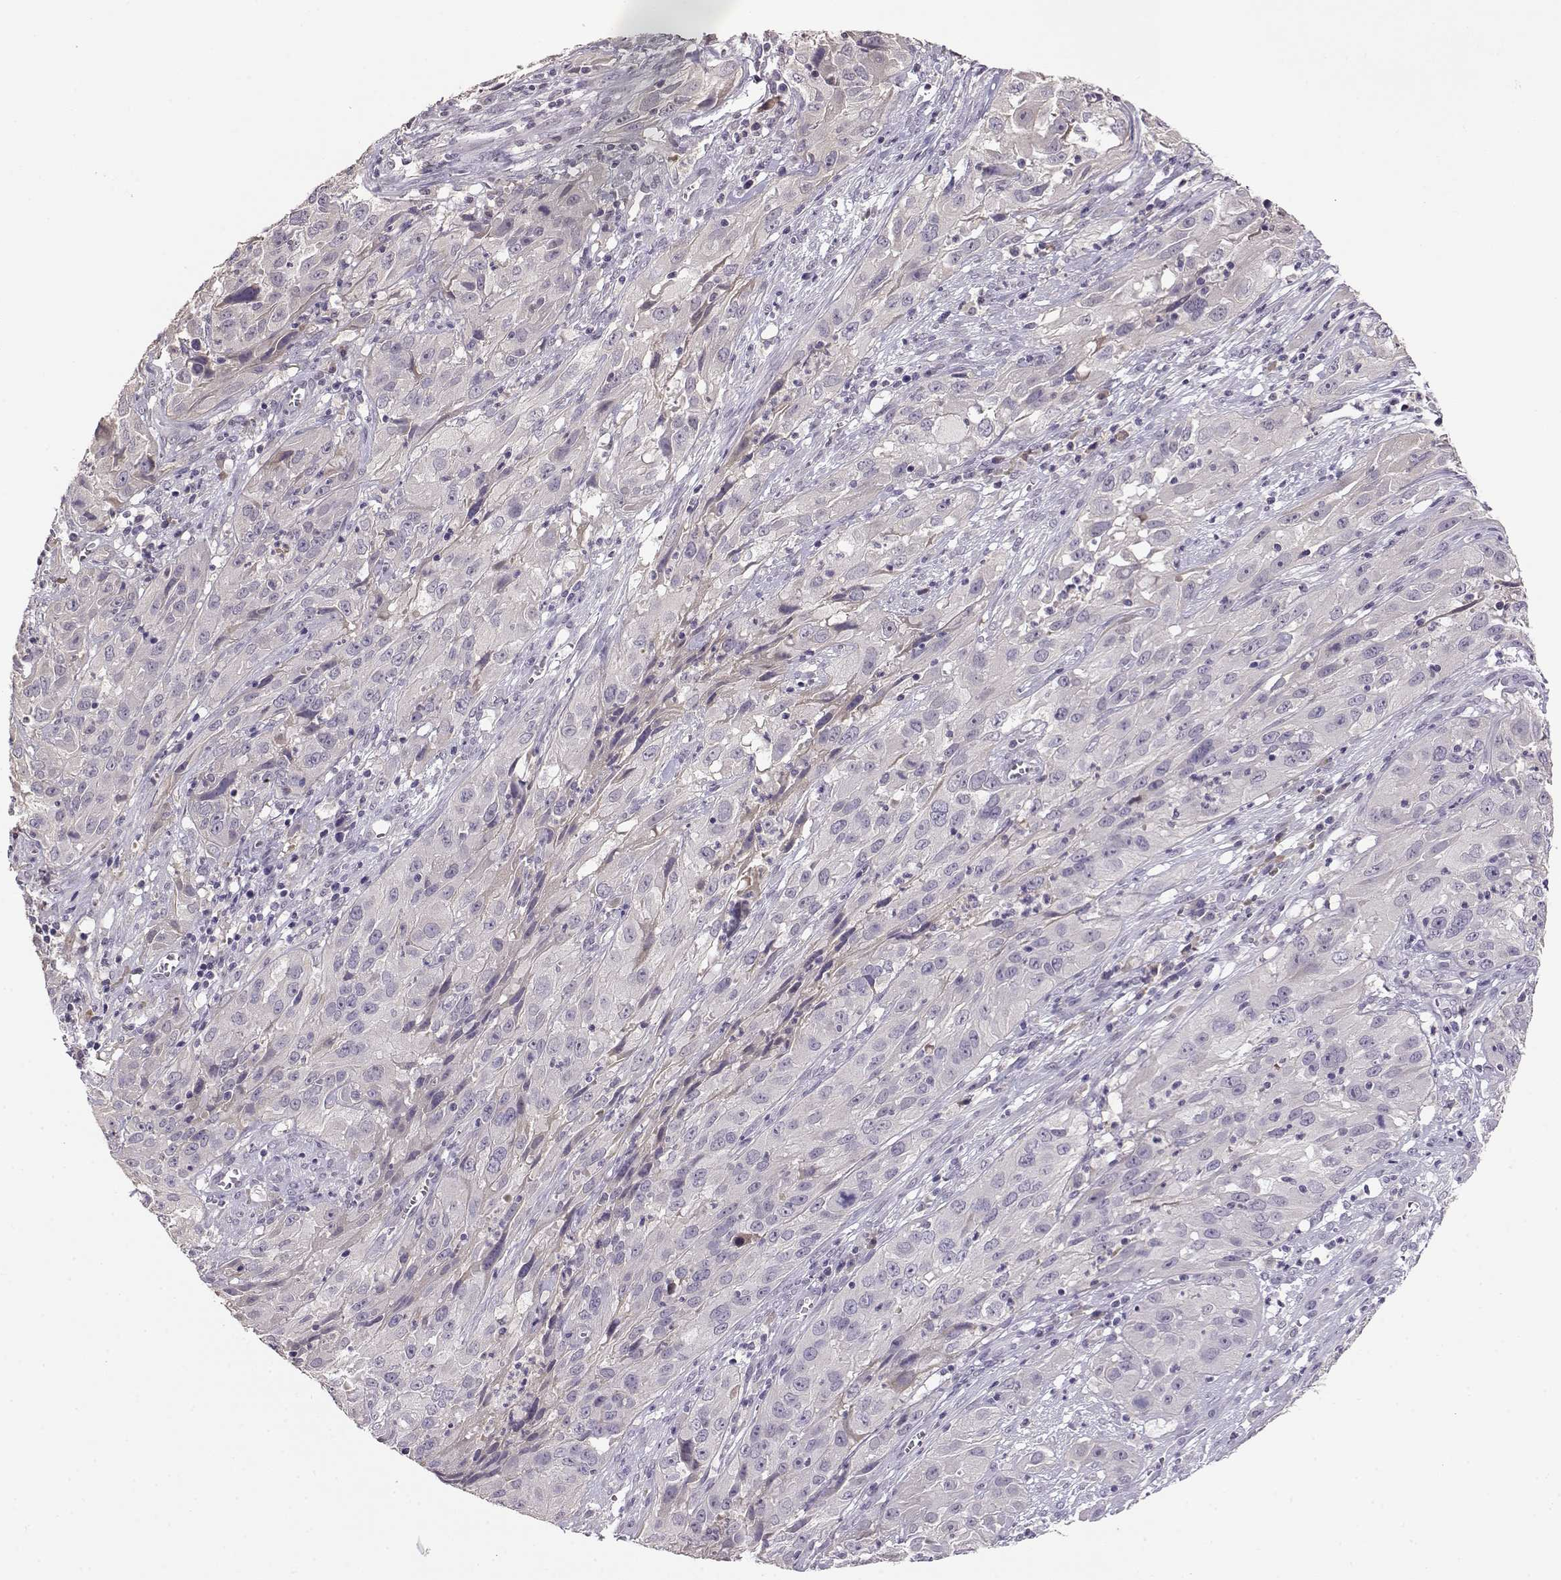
{"staining": {"intensity": "negative", "quantity": "none", "location": "none"}, "tissue": "cervical cancer", "cell_type": "Tumor cells", "image_type": "cancer", "snomed": [{"axis": "morphology", "description": "Squamous cell carcinoma, NOS"}, {"axis": "topography", "description": "Cervix"}], "caption": "DAB (3,3'-diaminobenzidine) immunohistochemical staining of human cervical cancer demonstrates no significant staining in tumor cells. (DAB immunohistochemistry (IHC) with hematoxylin counter stain).", "gene": "TACR1", "patient": {"sex": "female", "age": 32}}